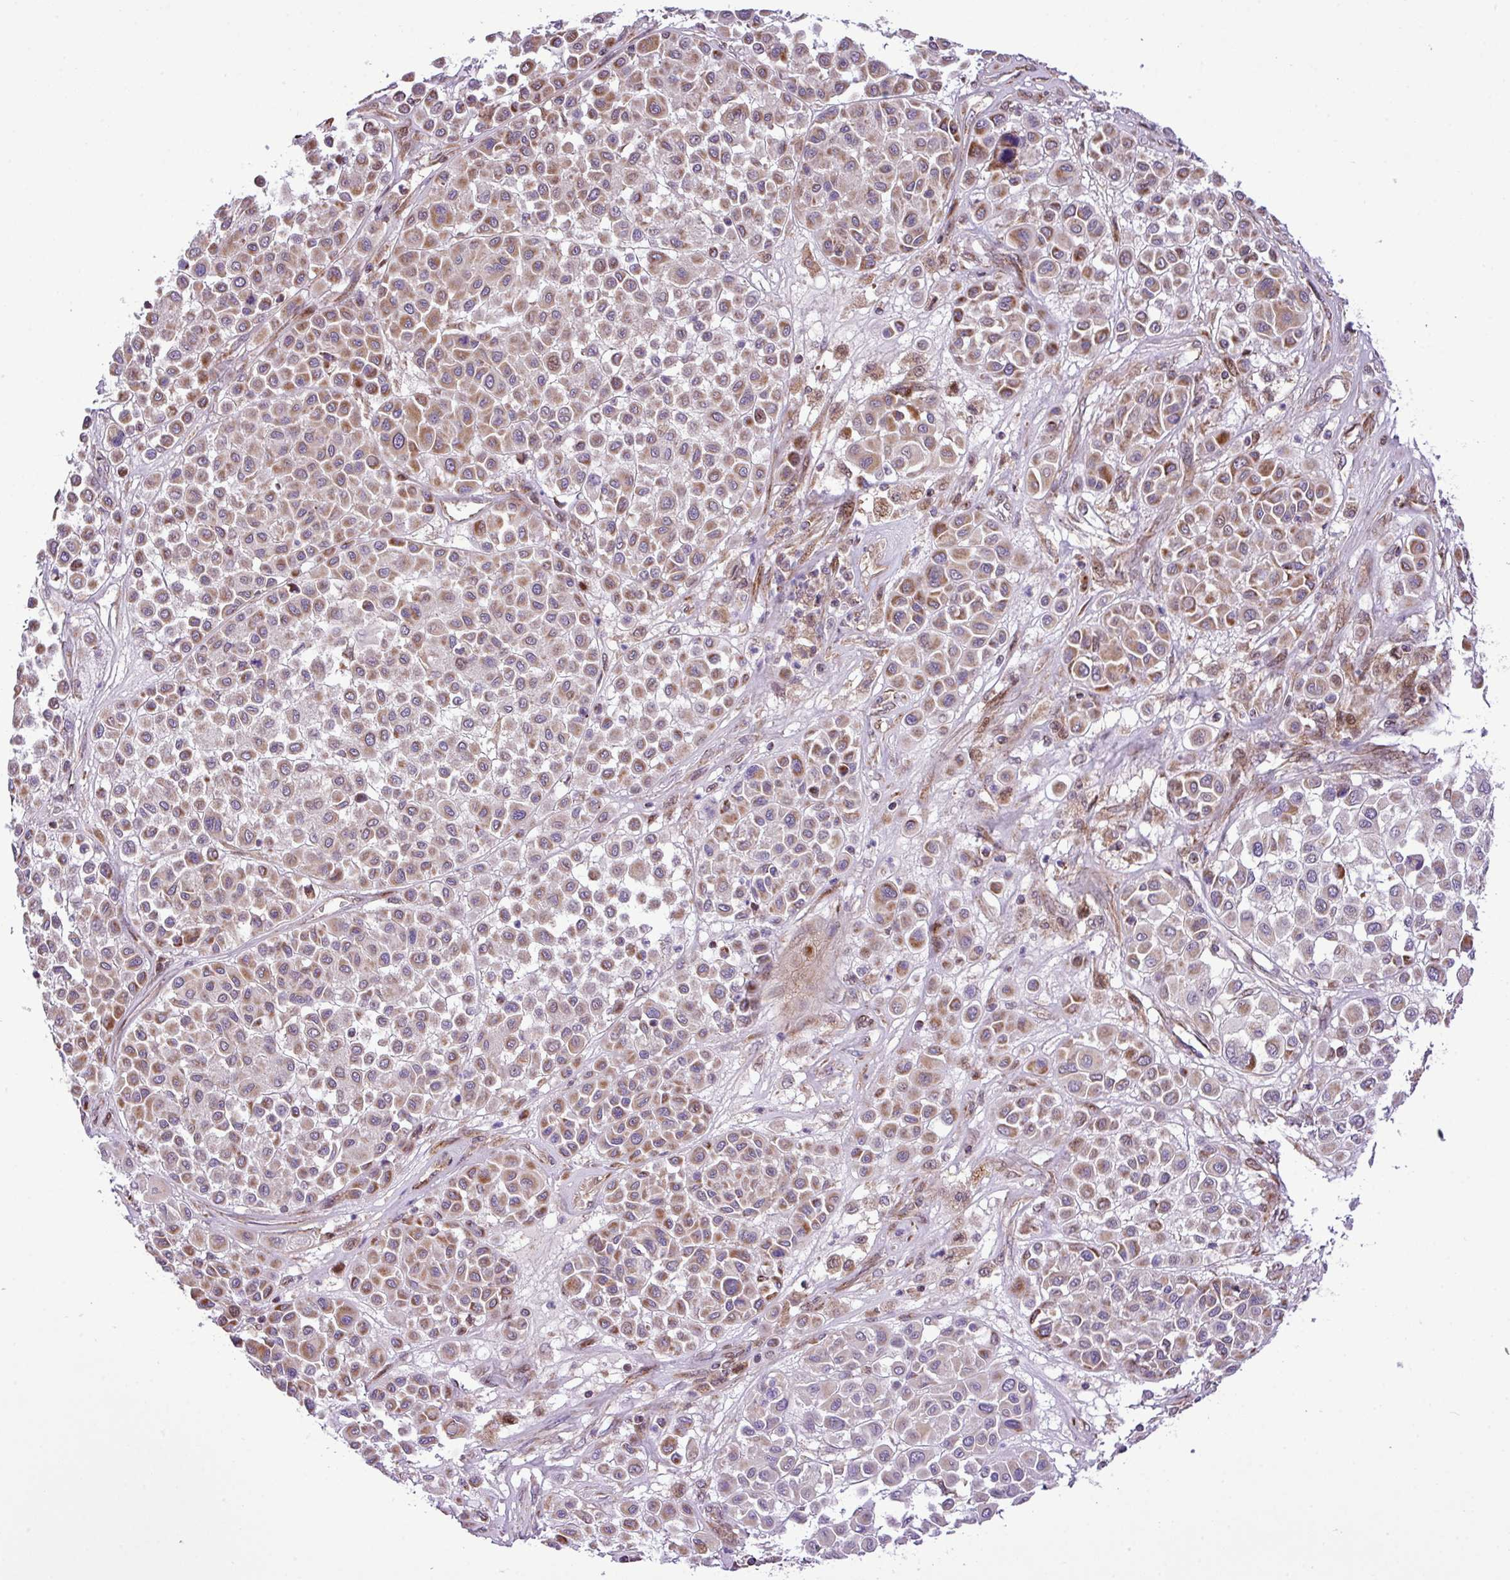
{"staining": {"intensity": "moderate", "quantity": ">75%", "location": "cytoplasmic/membranous"}, "tissue": "melanoma", "cell_type": "Tumor cells", "image_type": "cancer", "snomed": [{"axis": "morphology", "description": "Malignant melanoma, Metastatic site"}, {"axis": "topography", "description": "Soft tissue"}], "caption": "Human malignant melanoma (metastatic site) stained for a protein (brown) reveals moderate cytoplasmic/membranous positive staining in approximately >75% of tumor cells.", "gene": "B3GNT9", "patient": {"sex": "male", "age": 41}}